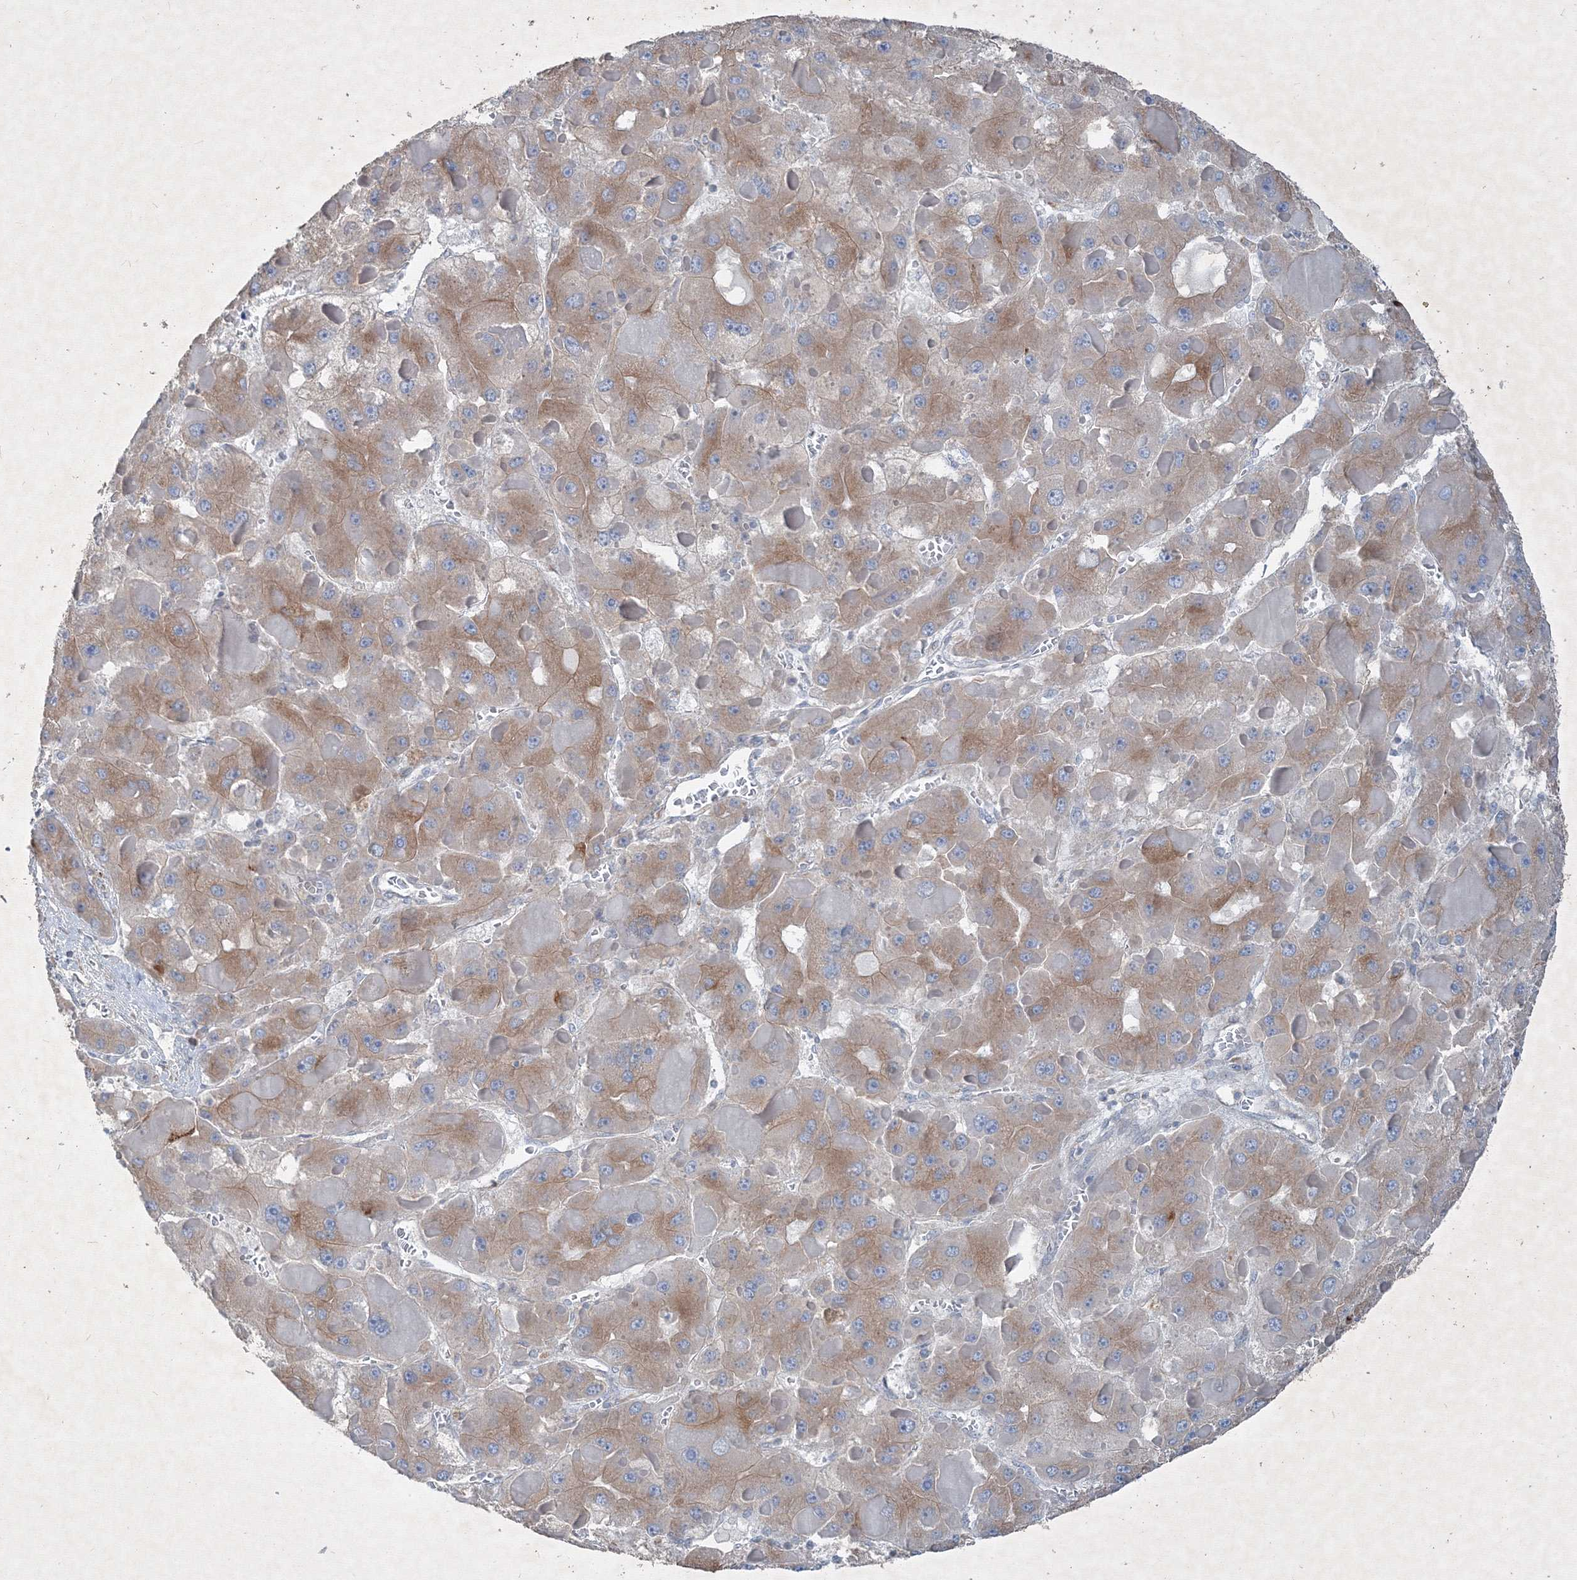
{"staining": {"intensity": "moderate", "quantity": ">75%", "location": "cytoplasmic/membranous"}, "tissue": "liver cancer", "cell_type": "Tumor cells", "image_type": "cancer", "snomed": [{"axis": "morphology", "description": "Carcinoma, Hepatocellular, NOS"}, {"axis": "topography", "description": "Liver"}], "caption": "A medium amount of moderate cytoplasmic/membranous staining is seen in about >75% of tumor cells in liver hepatocellular carcinoma tissue. (Stains: DAB (3,3'-diaminobenzidine) in brown, nuclei in blue, Microscopy: brightfield microscopy at high magnification).", "gene": "IFNAR1", "patient": {"sex": "female", "age": 73}}